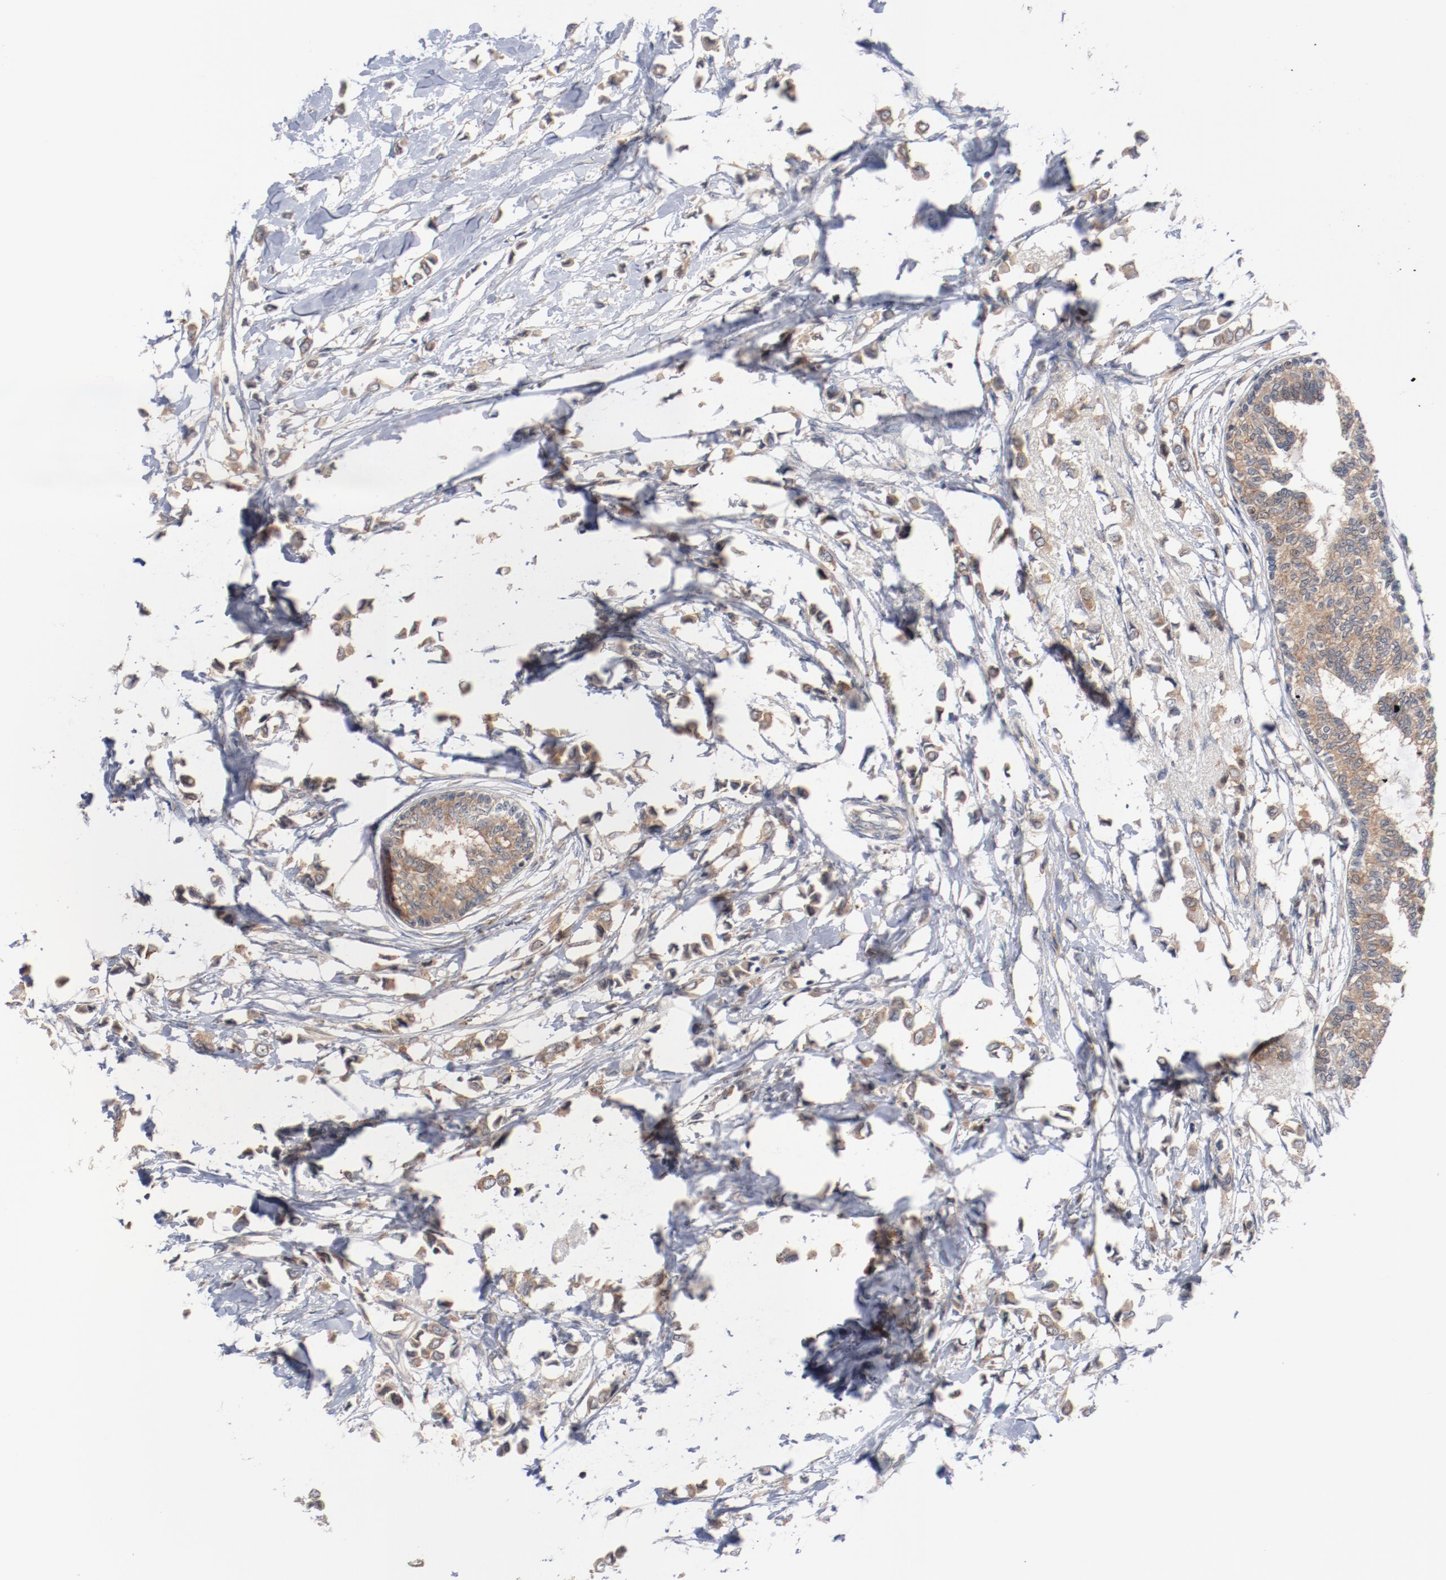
{"staining": {"intensity": "weak", "quantity": ">75%", "location": "cytoplasmic/membranous"}, "tissue": "breast cancer", "cell_type": "Tumor cells", "image_type": "cancer", "snomed": [{"axis": "morphology", "description": "Lobular carcinoma"}, {"axis": "topography", "description": "Breast"}], "caption": "Immunohistochemical staining of human breast lobular carcinoma exhibits low levels of weak cytoplasmic/membranous protein expression in approximately >75% of tumor cells.", "gene": "RNASE11", "patient": {"sex": "female", "age": 51}}